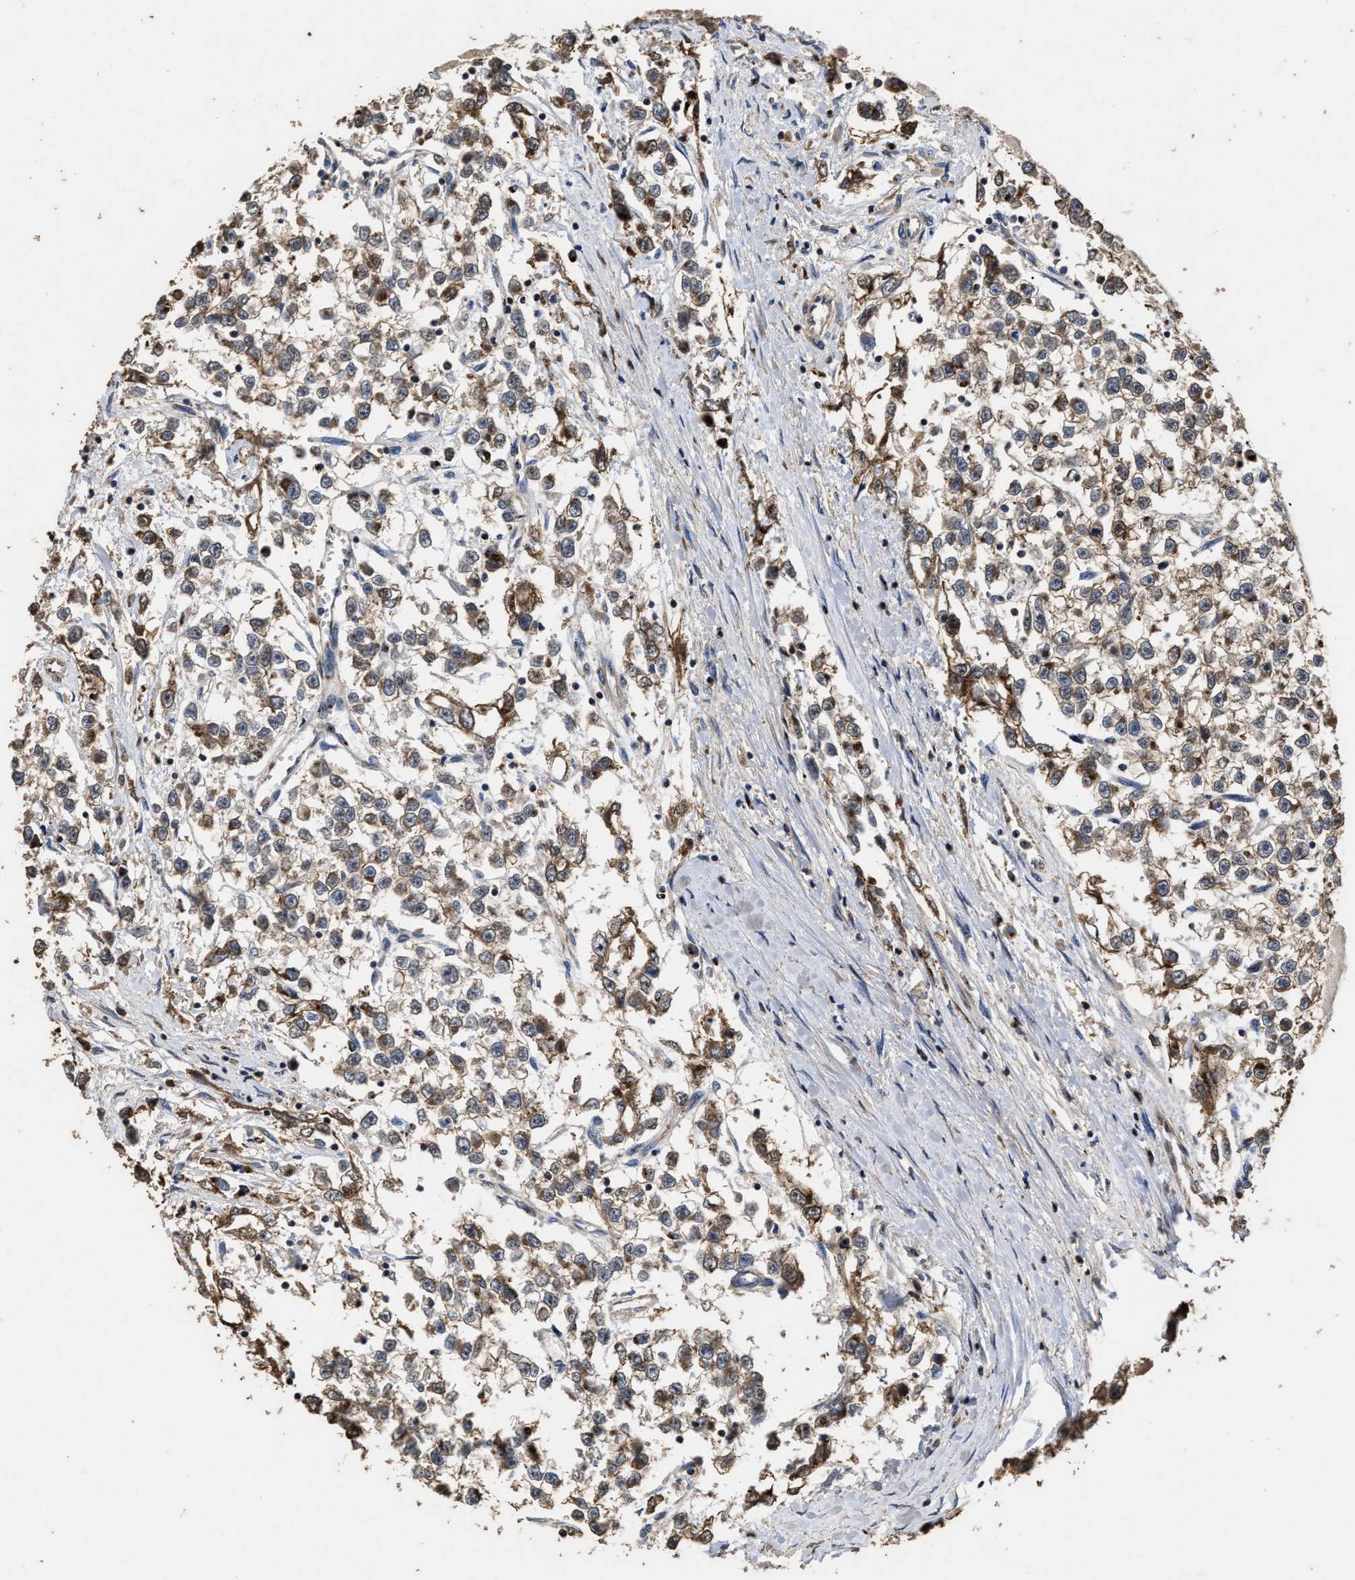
{"staining": {"intensity": "moderate", "quantity": ">75%", "location": "cytoplasmic/membranous"}, "tissue": "testis cancer", "cell_type": "Tumor cells", "image_type": "cancer", "snomed": [{"axis": "morphology", "description": "Seminoma, NOS"}, {"axis": "morphology", "description": "Carcinoma, Embryonal, NOS"}, {"axis": "topography", "description": "Testis"}], "caption": "The immunohistochemical stain labels moderate cytoplasmic/membranous staining in tumor cells of seminoma (testis) tissue.", "gene": "TPST2", "patient": {"sex": "male", "age": 51}}